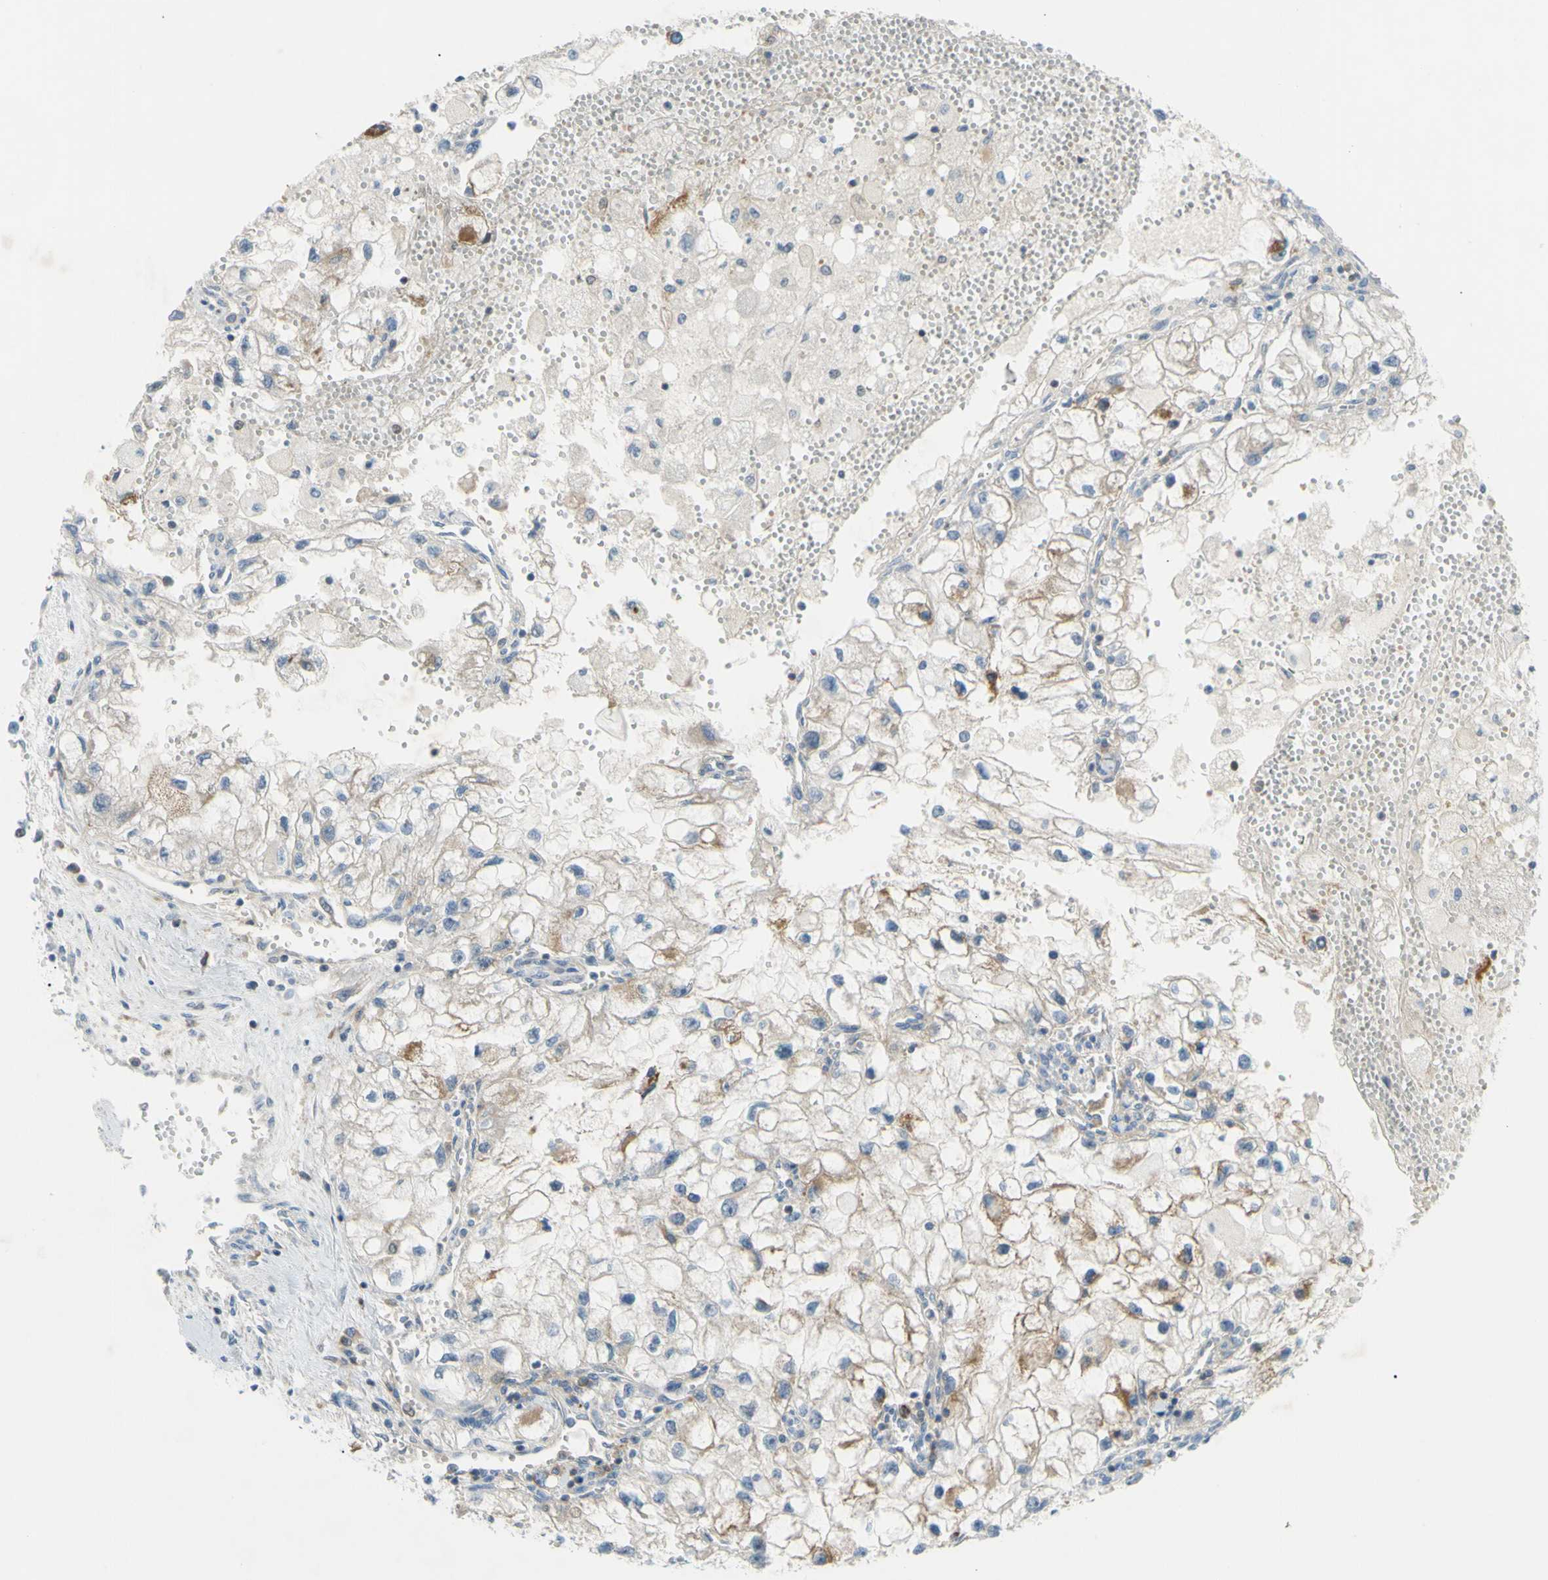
{"staining": {"intensity": "moderate", "quantity": "<25%", "location": "cytoplasmic/membranous"}, "tissue": "renal cancer", "cell_type": "Tumor cells", "image_type": "cancer", "snomed": [{"axis": "morphology", "description": "Adenocarcinoma, NOS"}, {"axis": "topography", "description": "Kidney"}], "caption": "Protein positivity by immunohistochemistry shows moderate cytoplasmic/membranous expression in about <25% of tumor cells in renal cancer.", "gene": "PAK2", "patient": {"sex": "female", "age": 70}}